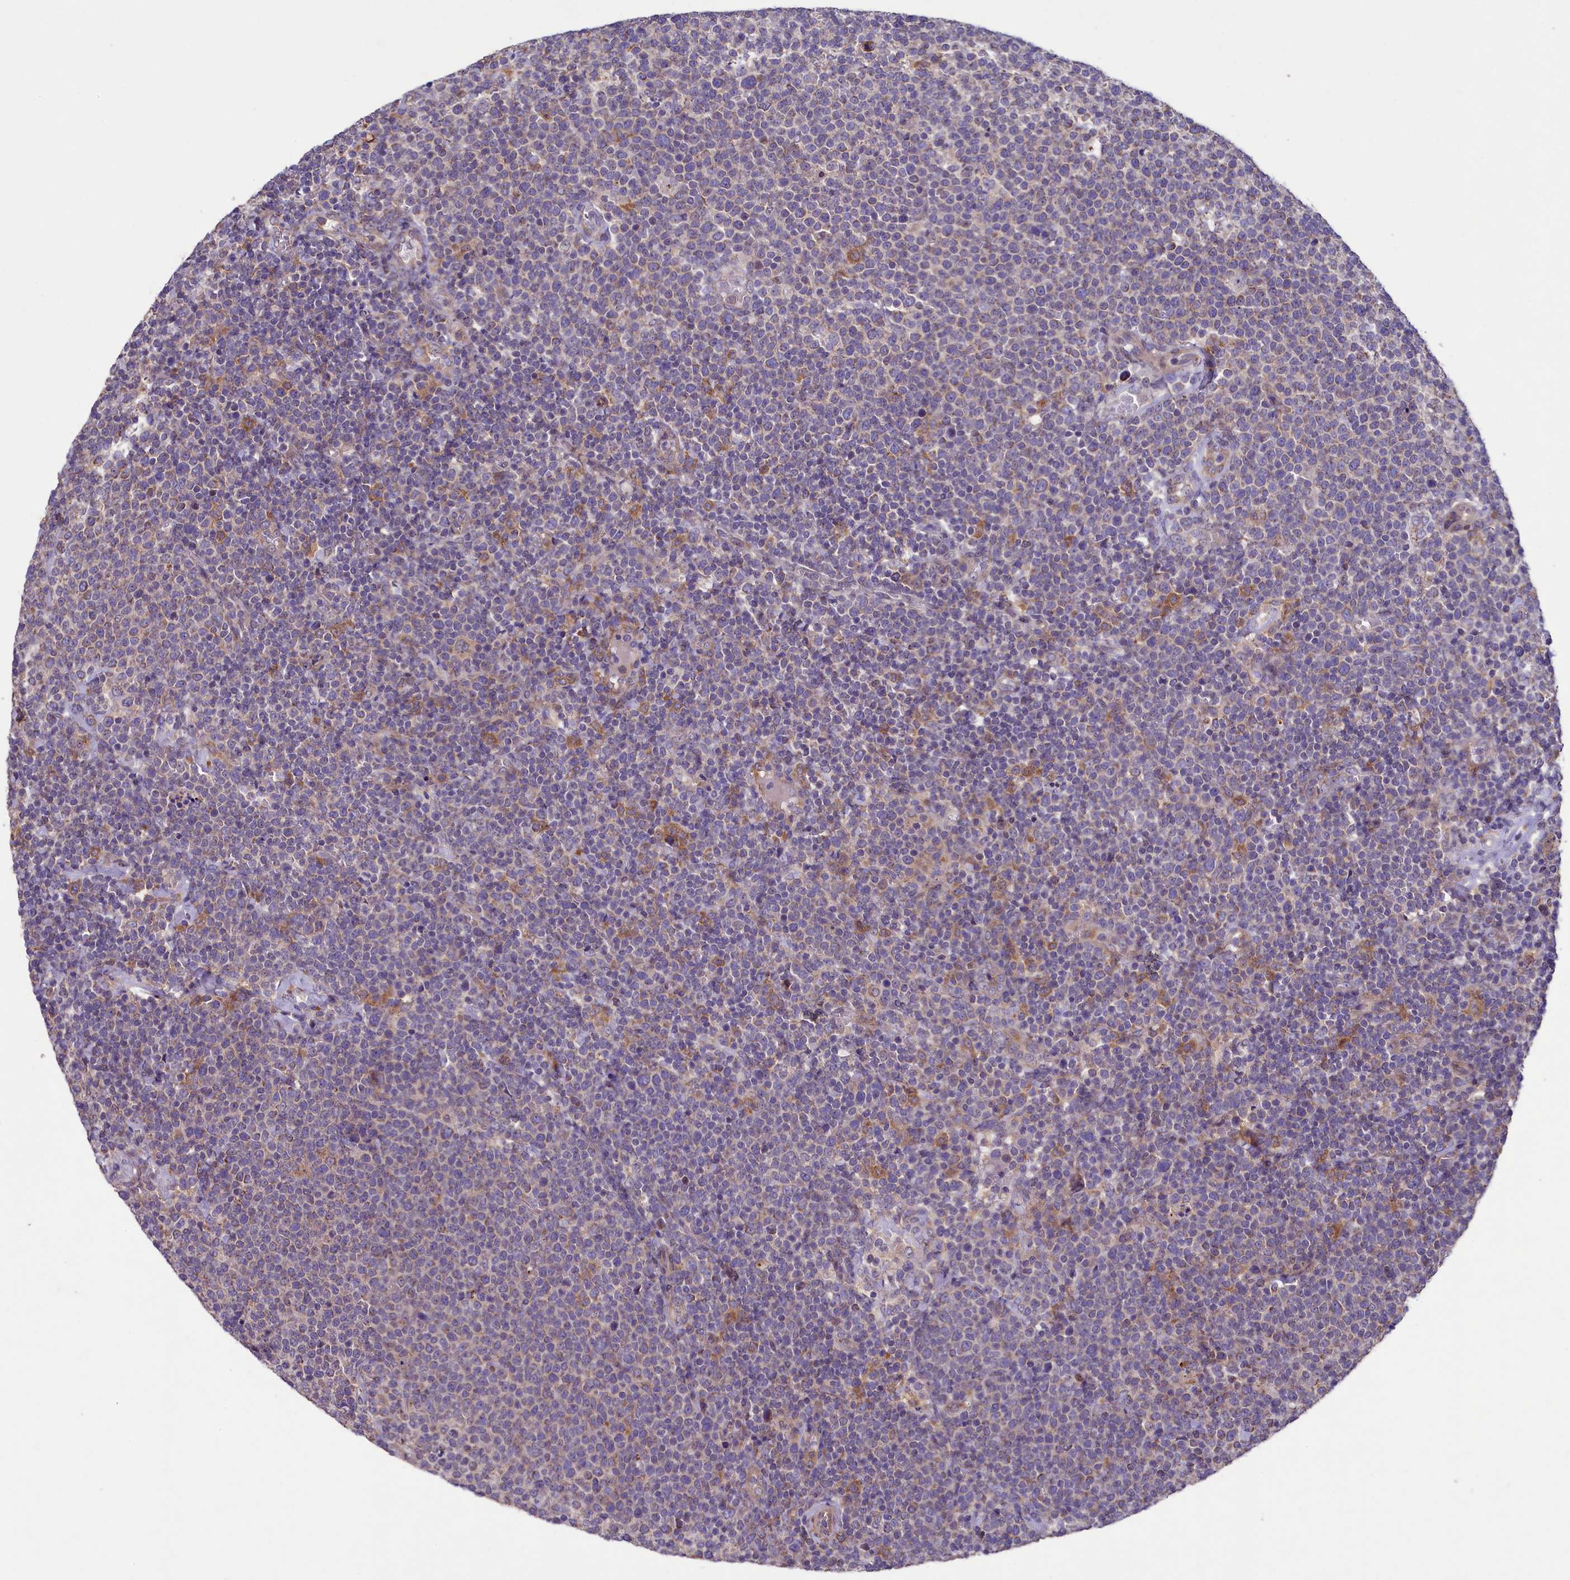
{"staining": {"intensity": "negative", "quantity": "none", "location": "none"}, "tissue": "lymphoma", "cell_type": "Tumor cells", "image_type": "cancer", "snomed": [{"axis": "morphology", "description": "Malignant lymphoma, non-Hodgkin's type, High grade"}, {"axis": "topography", "description": "Lymph node"}], "caption": "Tumor cells show no significant expression in lymphoma. Nuclei are stained in blue.", "gene": "ACAD8", "patient": {"sex": "male", "age": 61}}